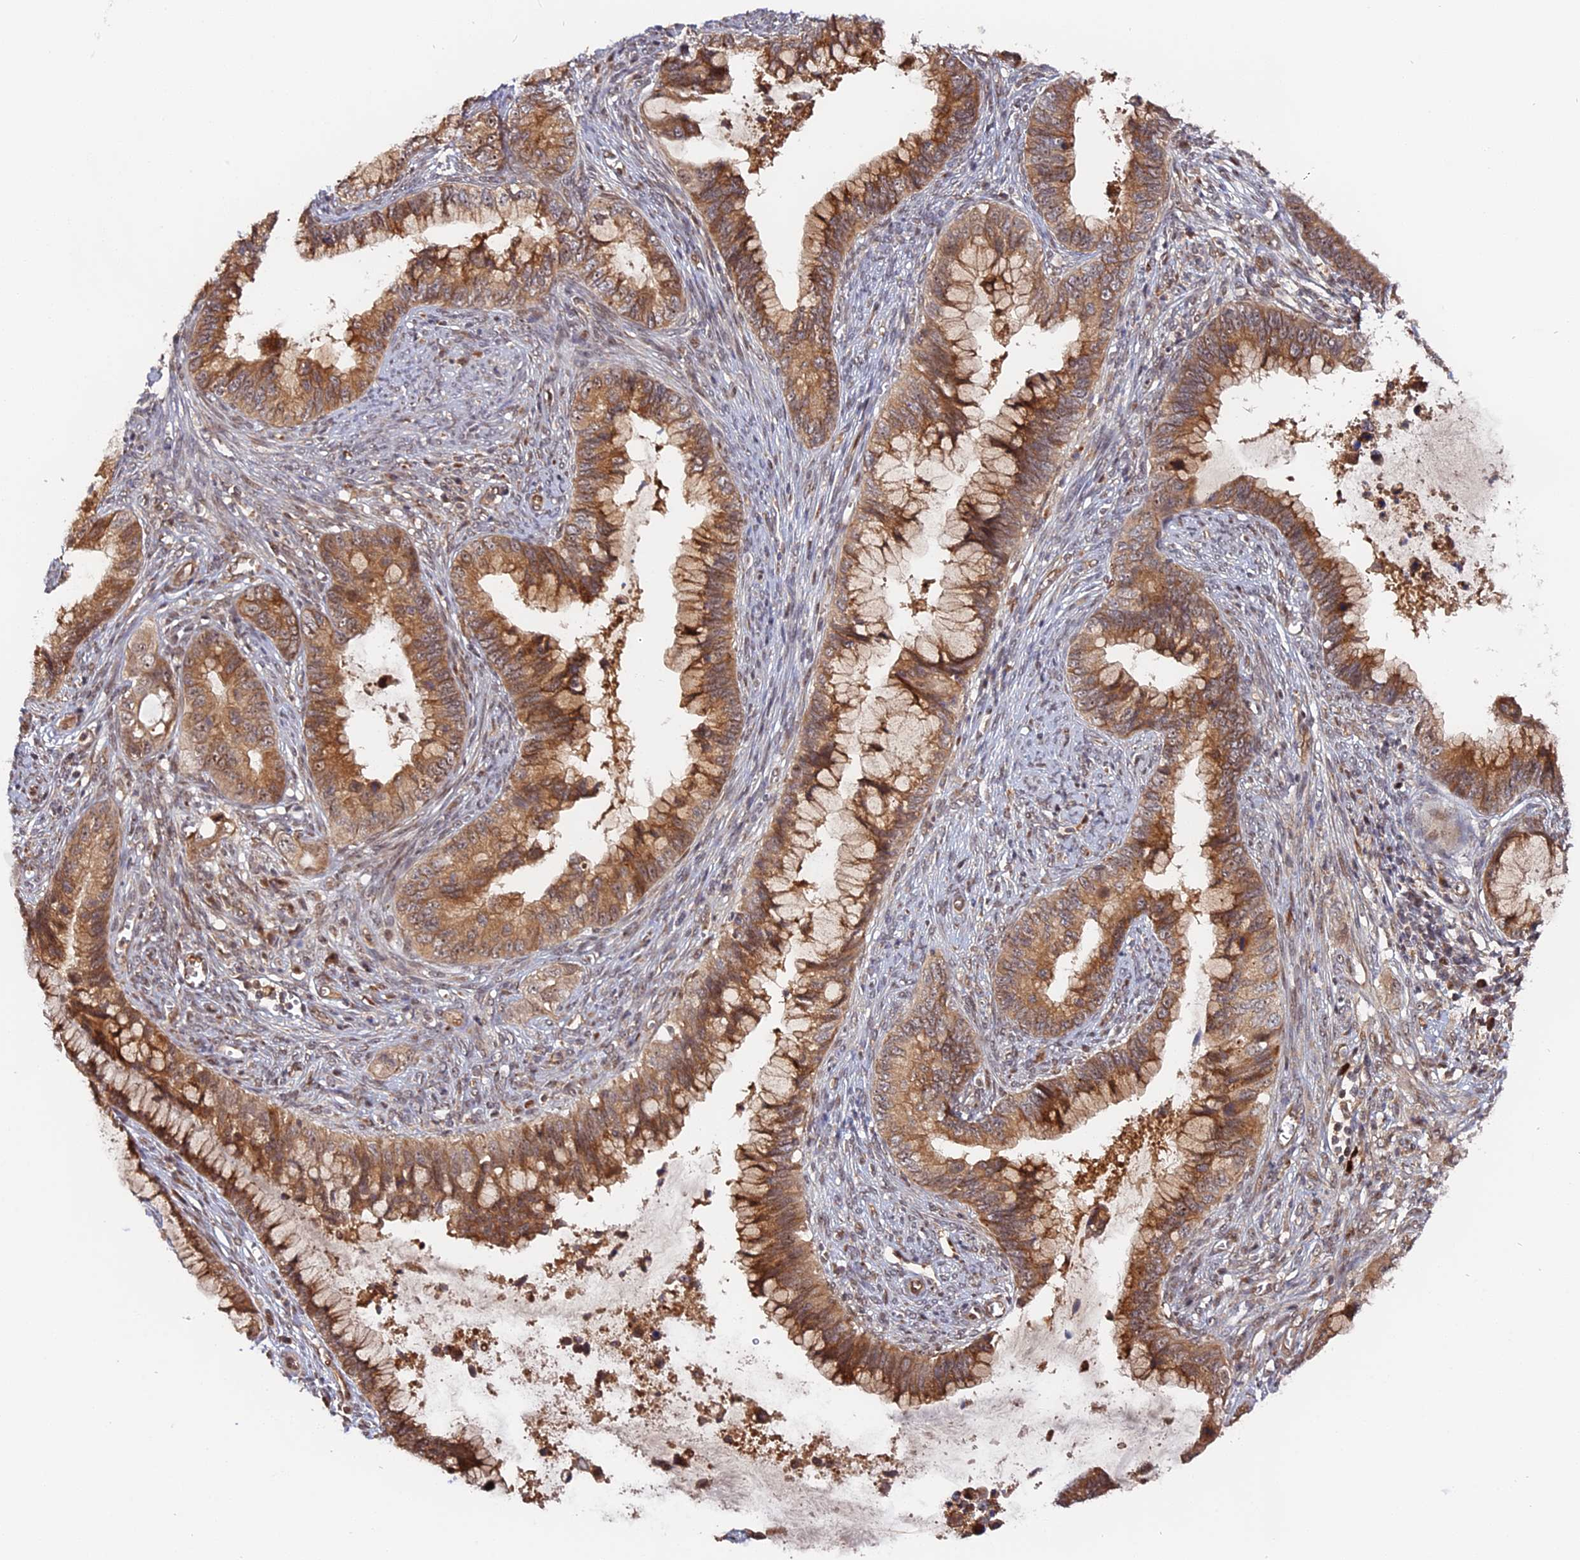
{"staining": {"intensity": "moderate", "quantity": ">75%", "location": "cytoplasmic/membranous,nuclear"}, "tissue": "cervical cancer", "cell_type": "Tumor cells", "image_type": "cancer", "snomed": [{"axis": "morphology", "description": "Adenocarcinoma, NOS"}, {"axis": "topography", "description": "Cervix"}], "caption": "There is medium levels of moderate cytoplasmic/membranous and nuclear staining in tumor cells of cervical cancer (adenocarcinoma), as demonstrated by immunohistochemical staining (brown color).", "gene": "ANKRD24", "patient": {"sex": "female", "age": 44}}